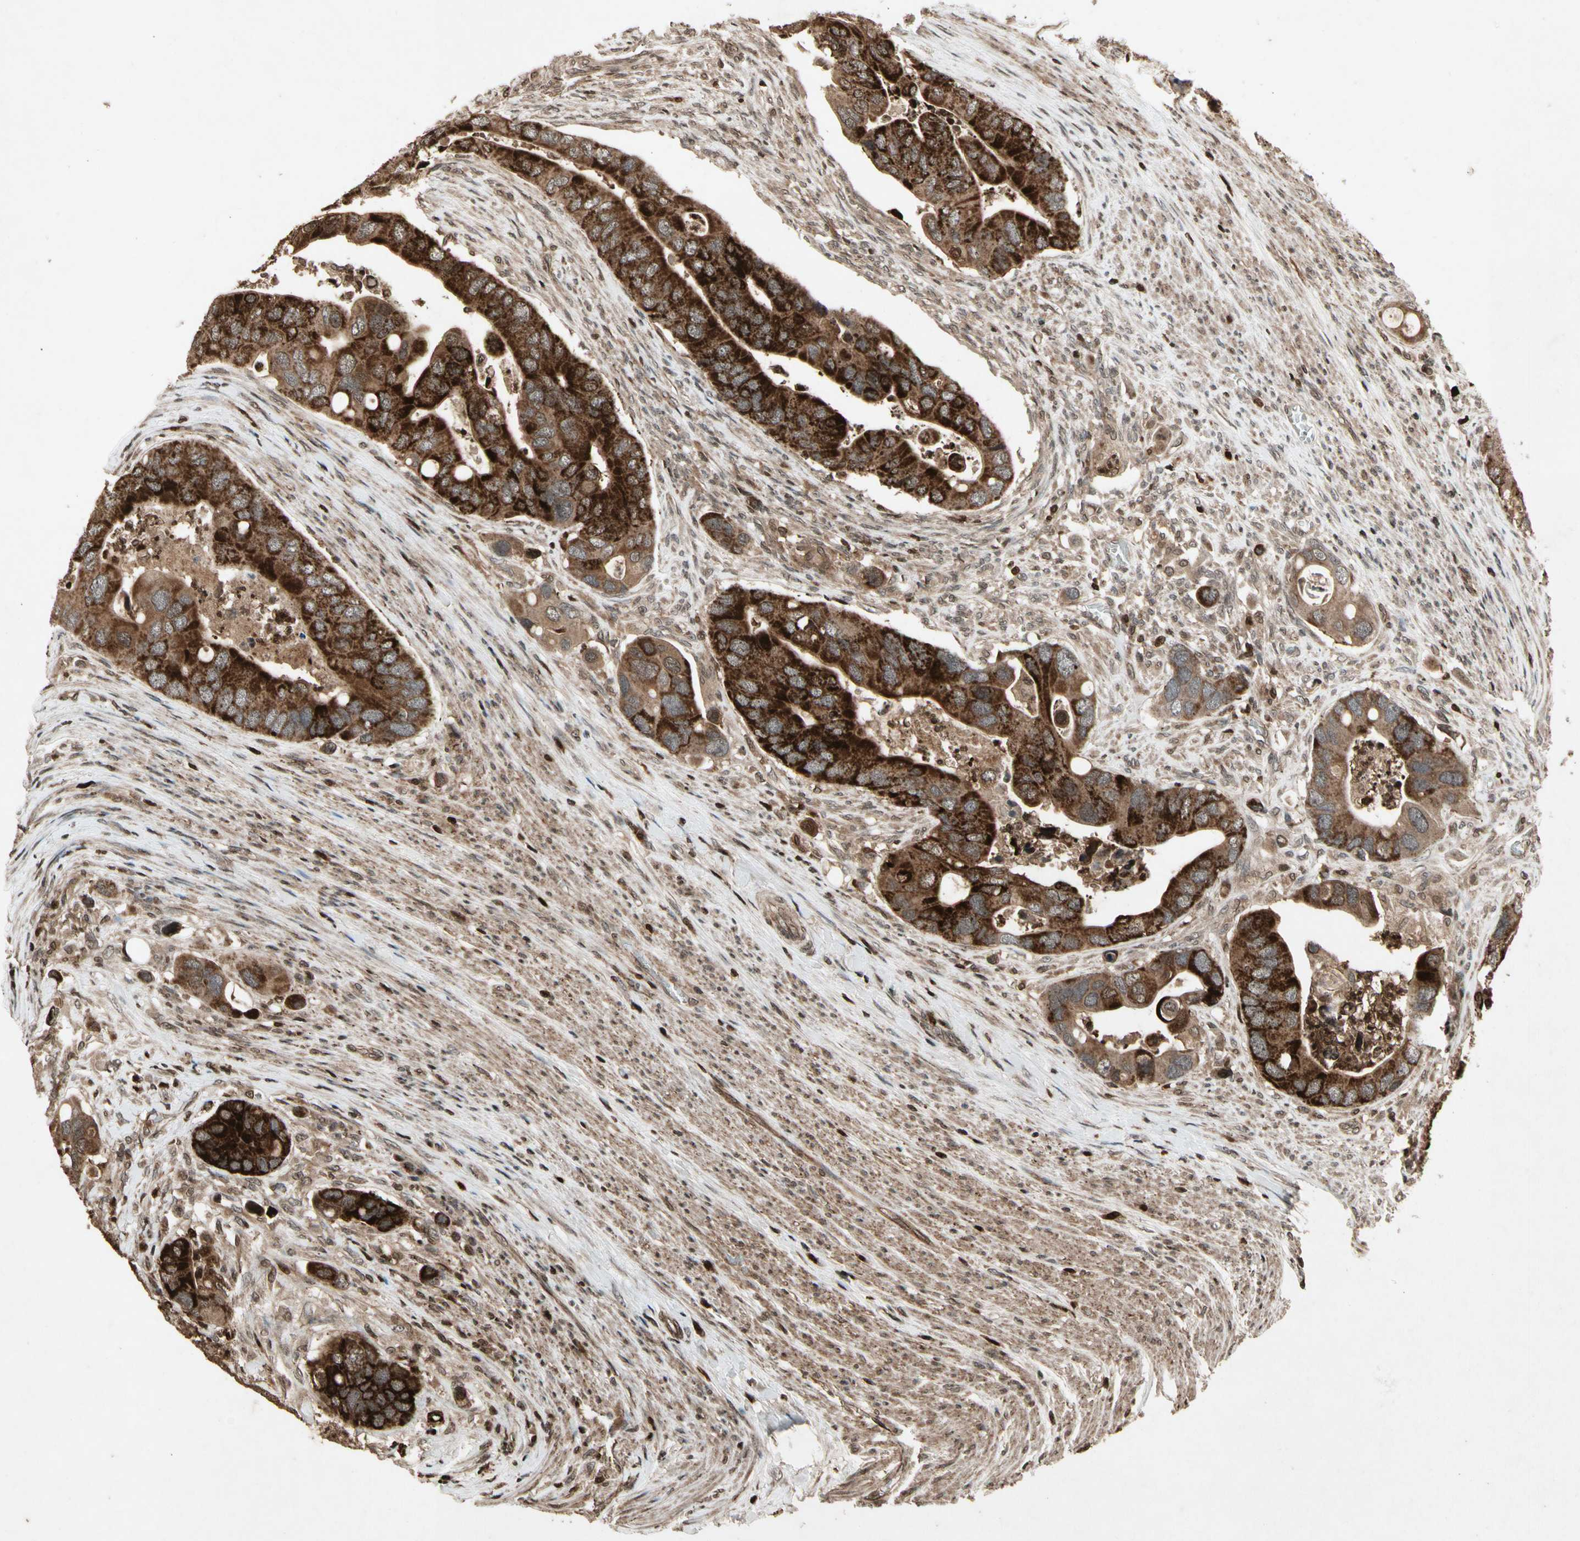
{"staining": {"intensity": "strong", "quantity": ">75%", "location": "cytoplasmic/membranous"}, "tissue": "colorectal cancer", "cell_type": "Tumor cells", "image_type": "cancer", "snomed": [{"axis": "morphology", "description": "Adenocarcinoma, NOS"}, {"axis": "topography", "description": "Rectum"}], "caption": "Immunohistochemistry histopathology image of neoplastic tissue: human colorectal cancer stained using immunohistochemistry (IHC) reveals high levels of strong protein expression localized specifically in the cytoplasmic/membranous of tumor cells, appearing as a cytoplasmic/membranous brown color.", "gene": "GLRX", "patient": {"sex": "female", "age": 57}}